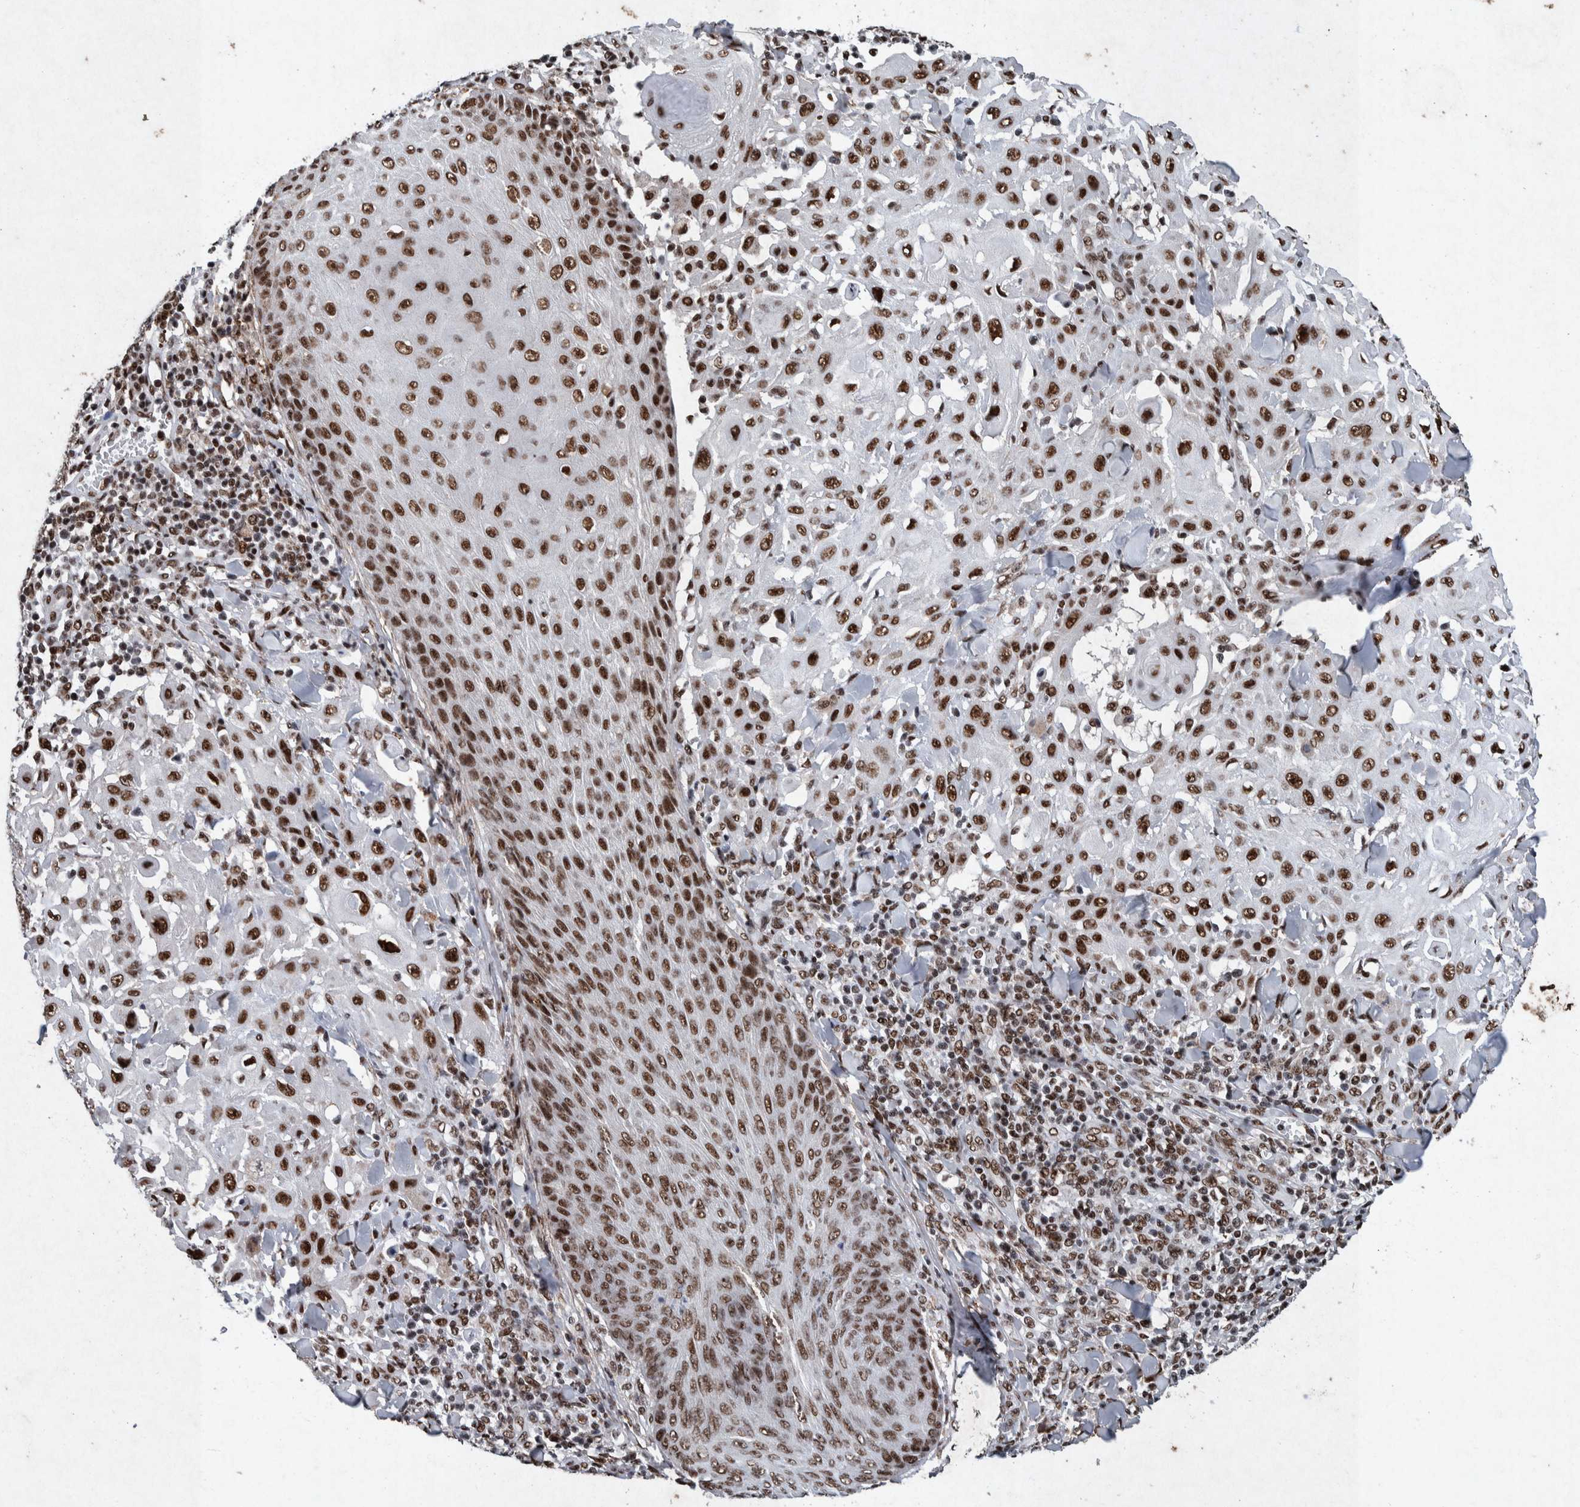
{"staining": {"intensity": "strong", "quantity": ">75%", "location": "nuclear"}, "tissue": "skin cancer", "cell_type": "Tumor cells", "image_type": "cancer", "snomed": [{"axis": "morphology", "description": "Squamous cell carcinoma, NOS"}, {"axis": "topography", "description": "Skin"}], "caption": "This is a histology image of immunohistochemistry staining of skin squamous cell carcinoma, which shows strong positivity in the nuclear of tumor cells.", "gene": "TAF10", "patient": {"sex": "male", "age": 24}}